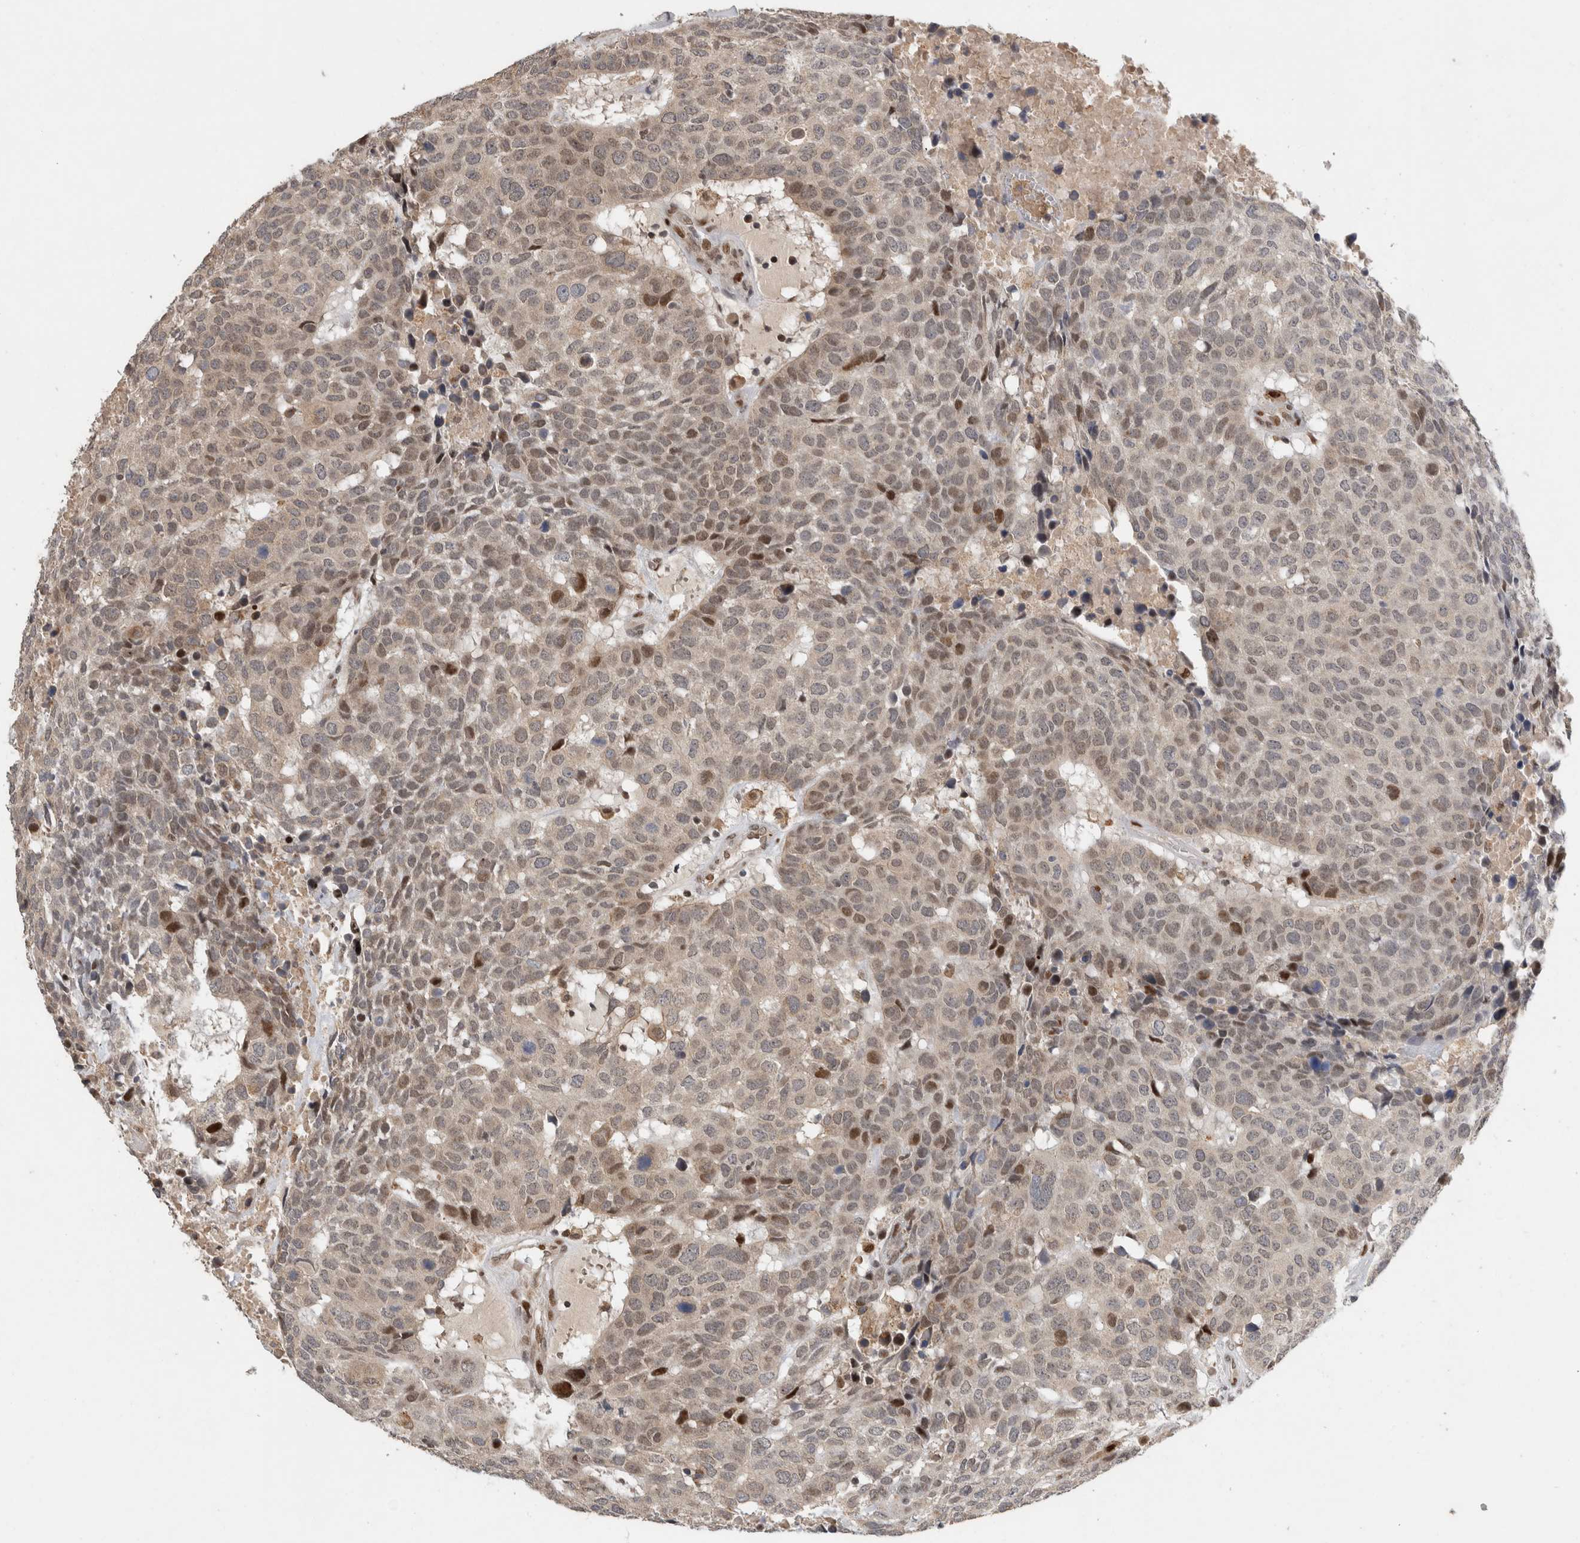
{"staining": {"intensity": "moderate", "quantity": "25%-75%", "location": "nuclear"}, "tissue": "head and neck cancer", "cell_type": "Tumor cells", "image_type": "cancer", "snomed": [{"axis": "morphology", "description": "Squamous cell carcinoma, NOS"}, {"axis": "topography", "description": "Head-Neck"}], "caption": "Human head and neck squamous cell carcinoma stained for a protein (brown) displays moderate nuclear positive positivity in approximately 25%-75% of tumor cells.", "gene": "C8orf58", "patient": {"sex": "male", "age": 66}}